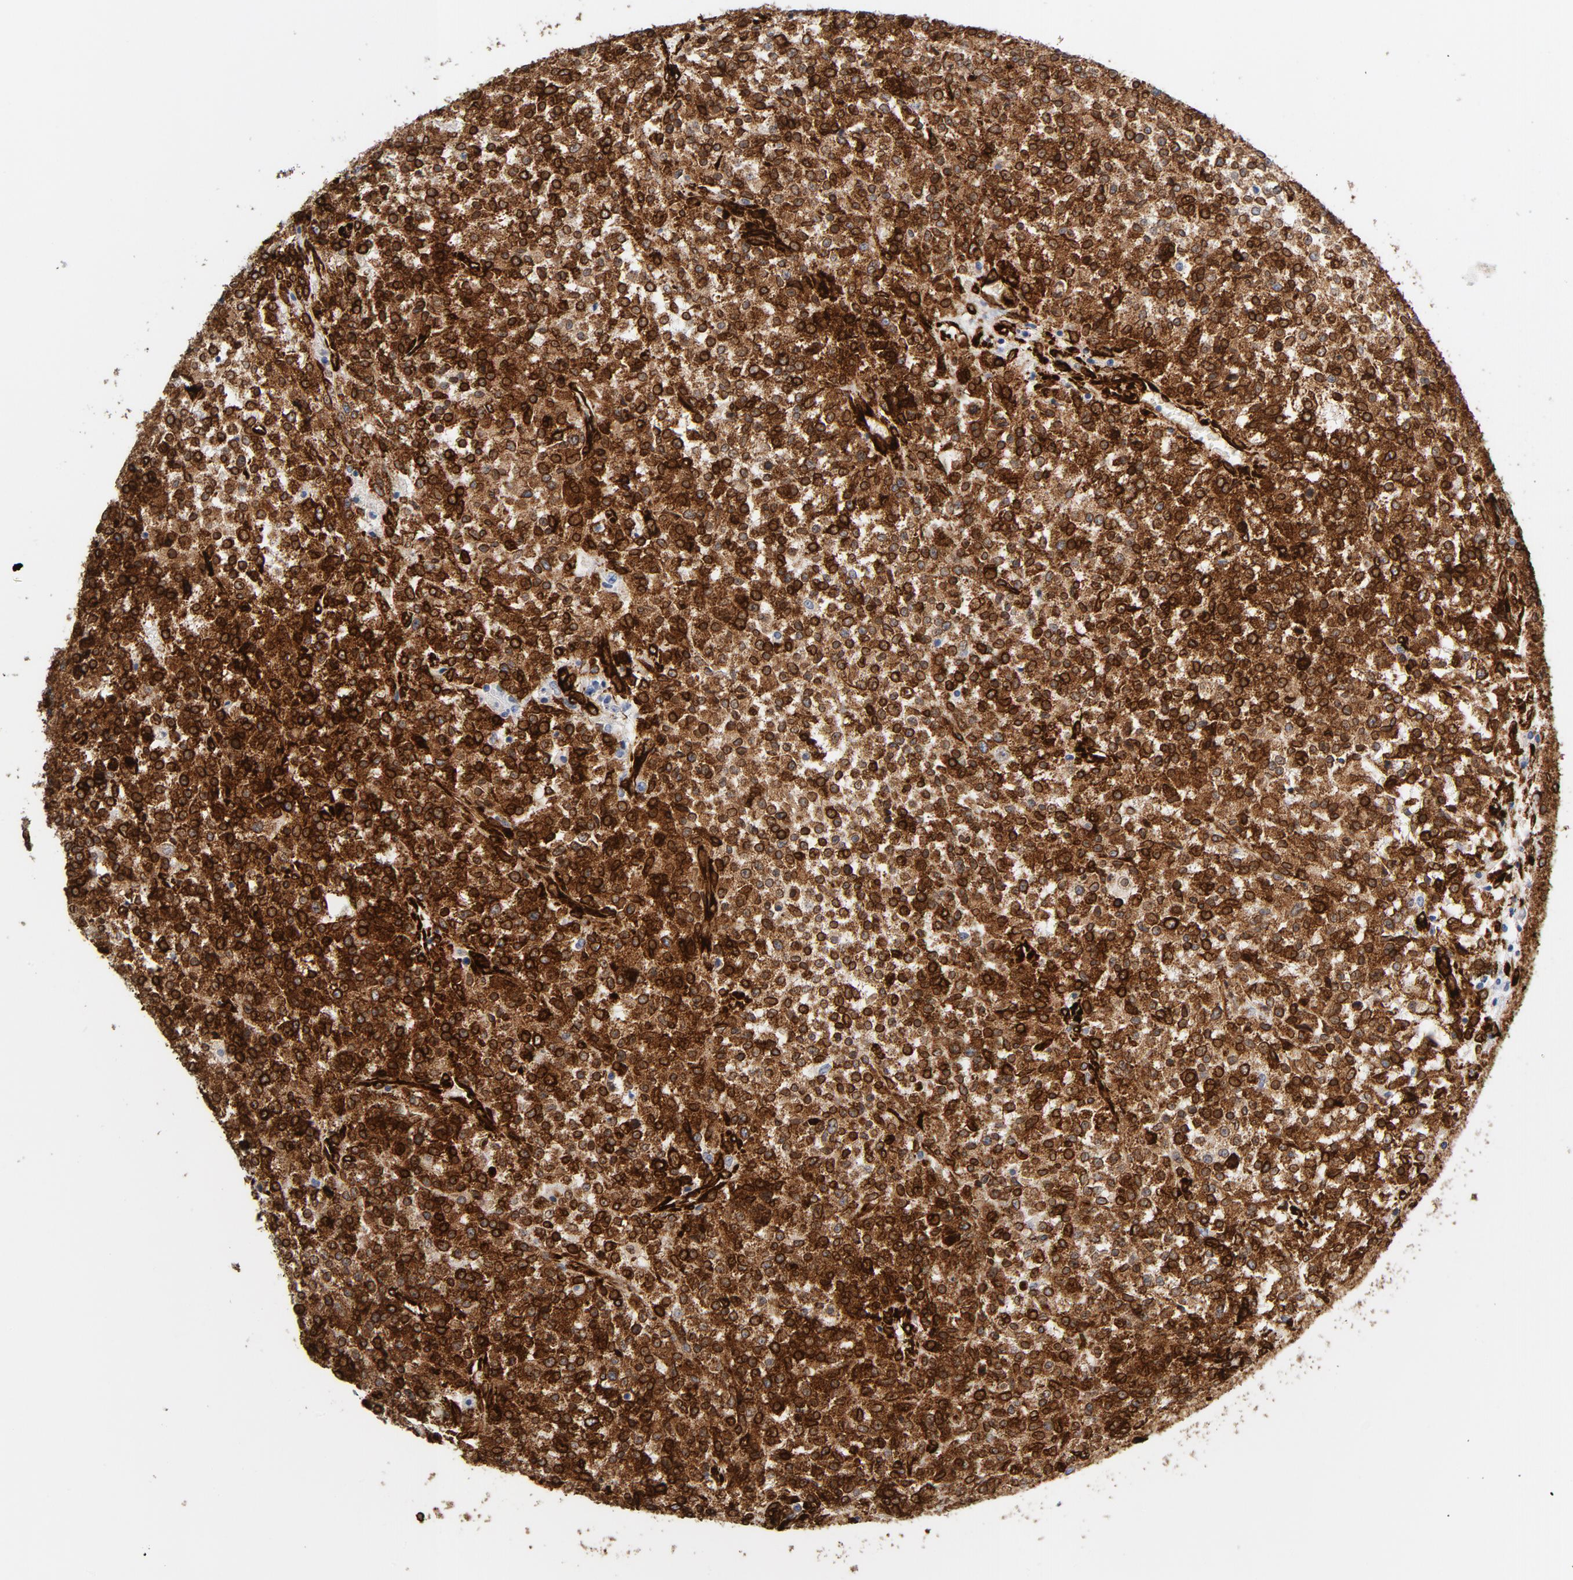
{"staining": {"intensity": "strong", "quantity": ">75%", "location": "cytoplasmic/membranous"}, "tissue": "testis cancer", "cell_type": "Tumor cells", "image_type": "cancer", "snomed": [{"axis": "morphology", "description": "Seminoma, NOS"}, {"axis": "topography", "description": "Testis"}], "caption": "Seminoma (testis) stained with a brown dye shows strong cytoplasmic/membranous positive staining in approximately >75% of tumor cells.", "gene": "SERPINH1", "patient": {"sex": "male", "age": 59}}